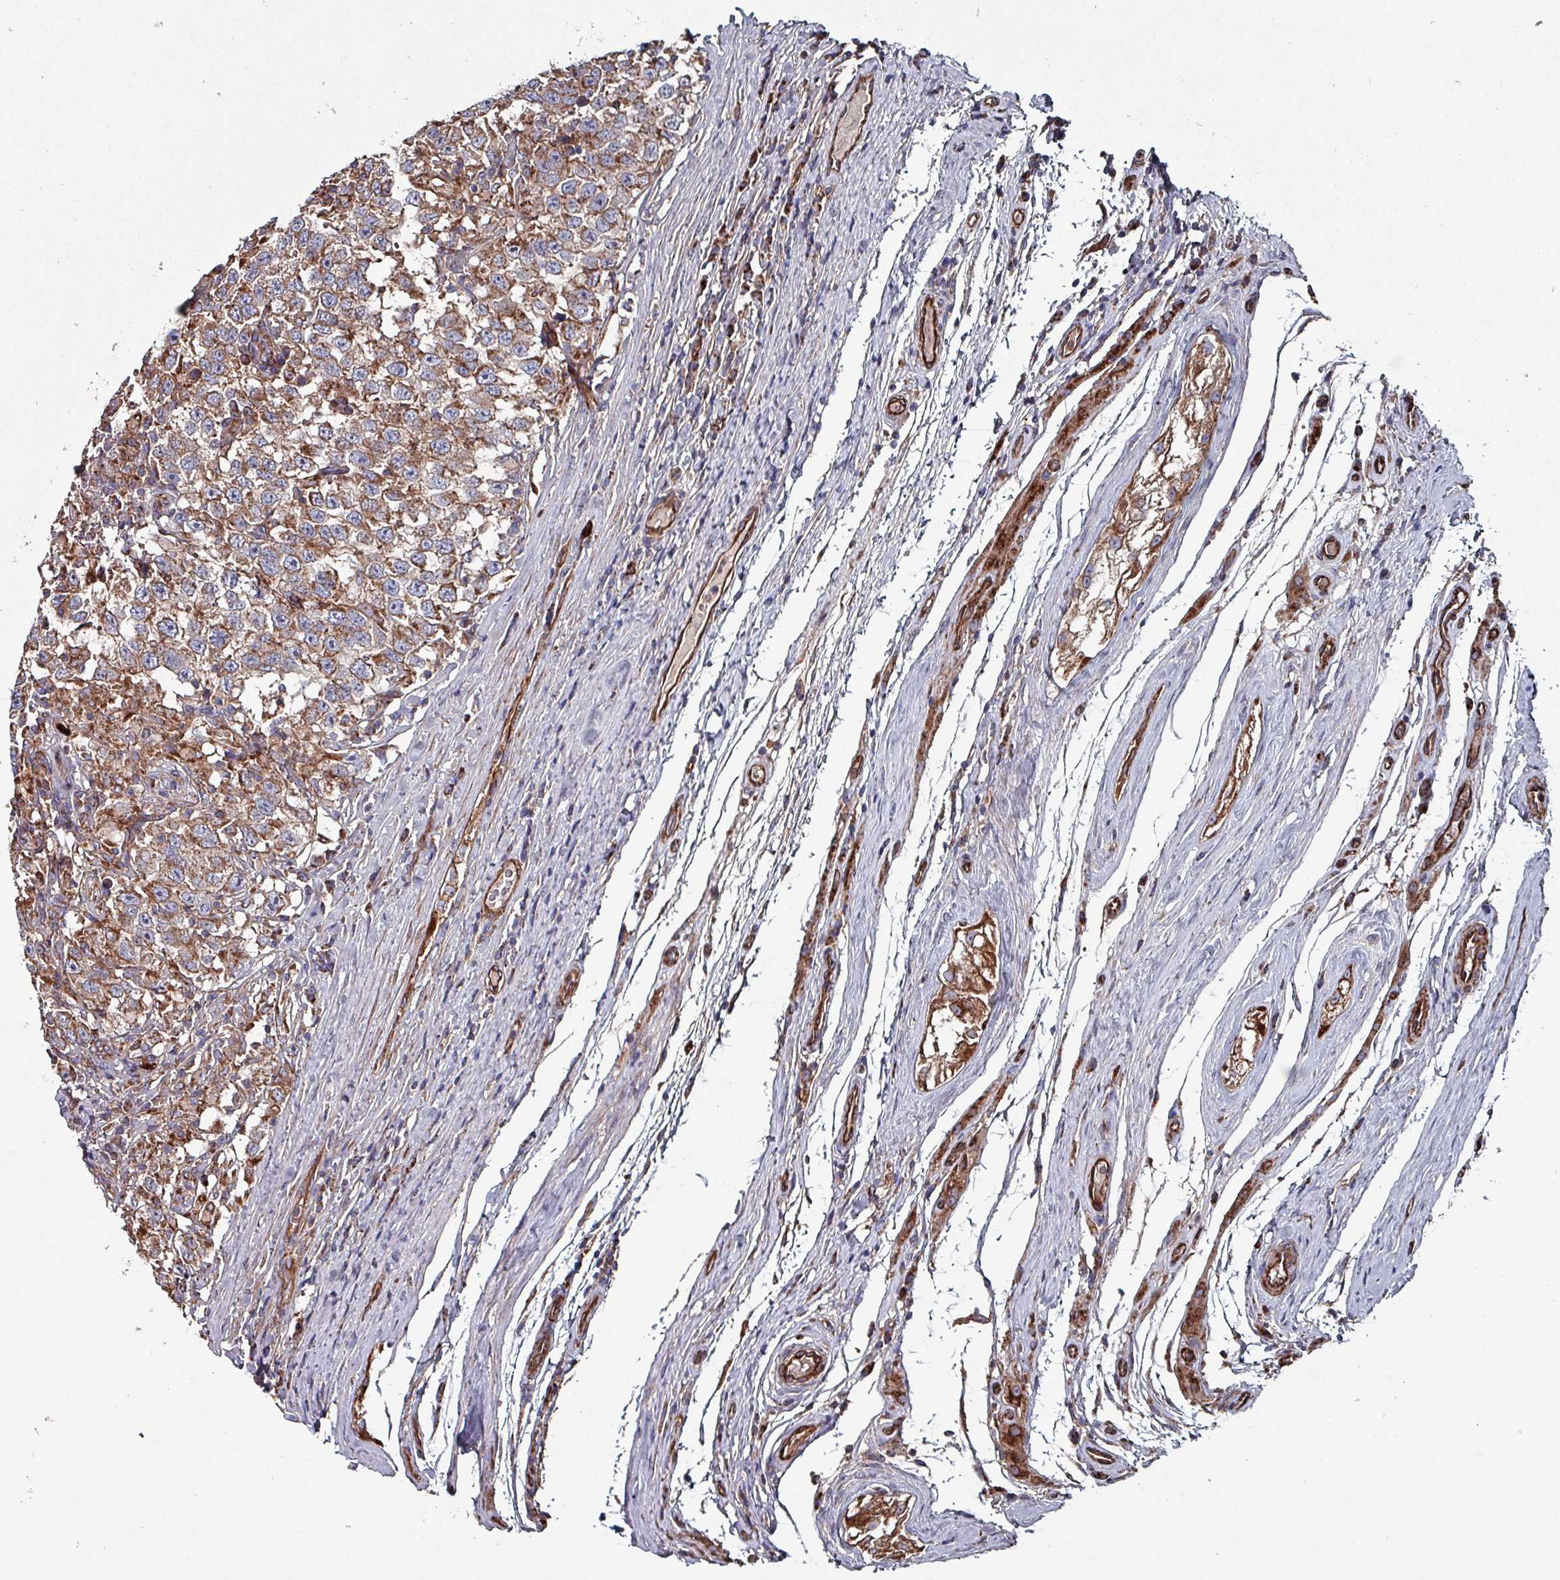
{"staining": {"intensity": "moderate", "quantity": ">75%", "location": "cytoplasmic/membranous"}, "tissue": "testis cancer", "cell_type": "Tumor cells", "image_type": "cancer", "snomed": [{"axis": "morphology", "description": "Seminoma, NOS"}, {"axis": "topography", "description": "Testis"}], "caption": "Testis cancer stained with a brown dye exhibits moderate cytoplasmic/membranous positive staining in about >75% of tumor cells.", "gene": "ANO10", "patient": {"sex": "male", "age": 41}}